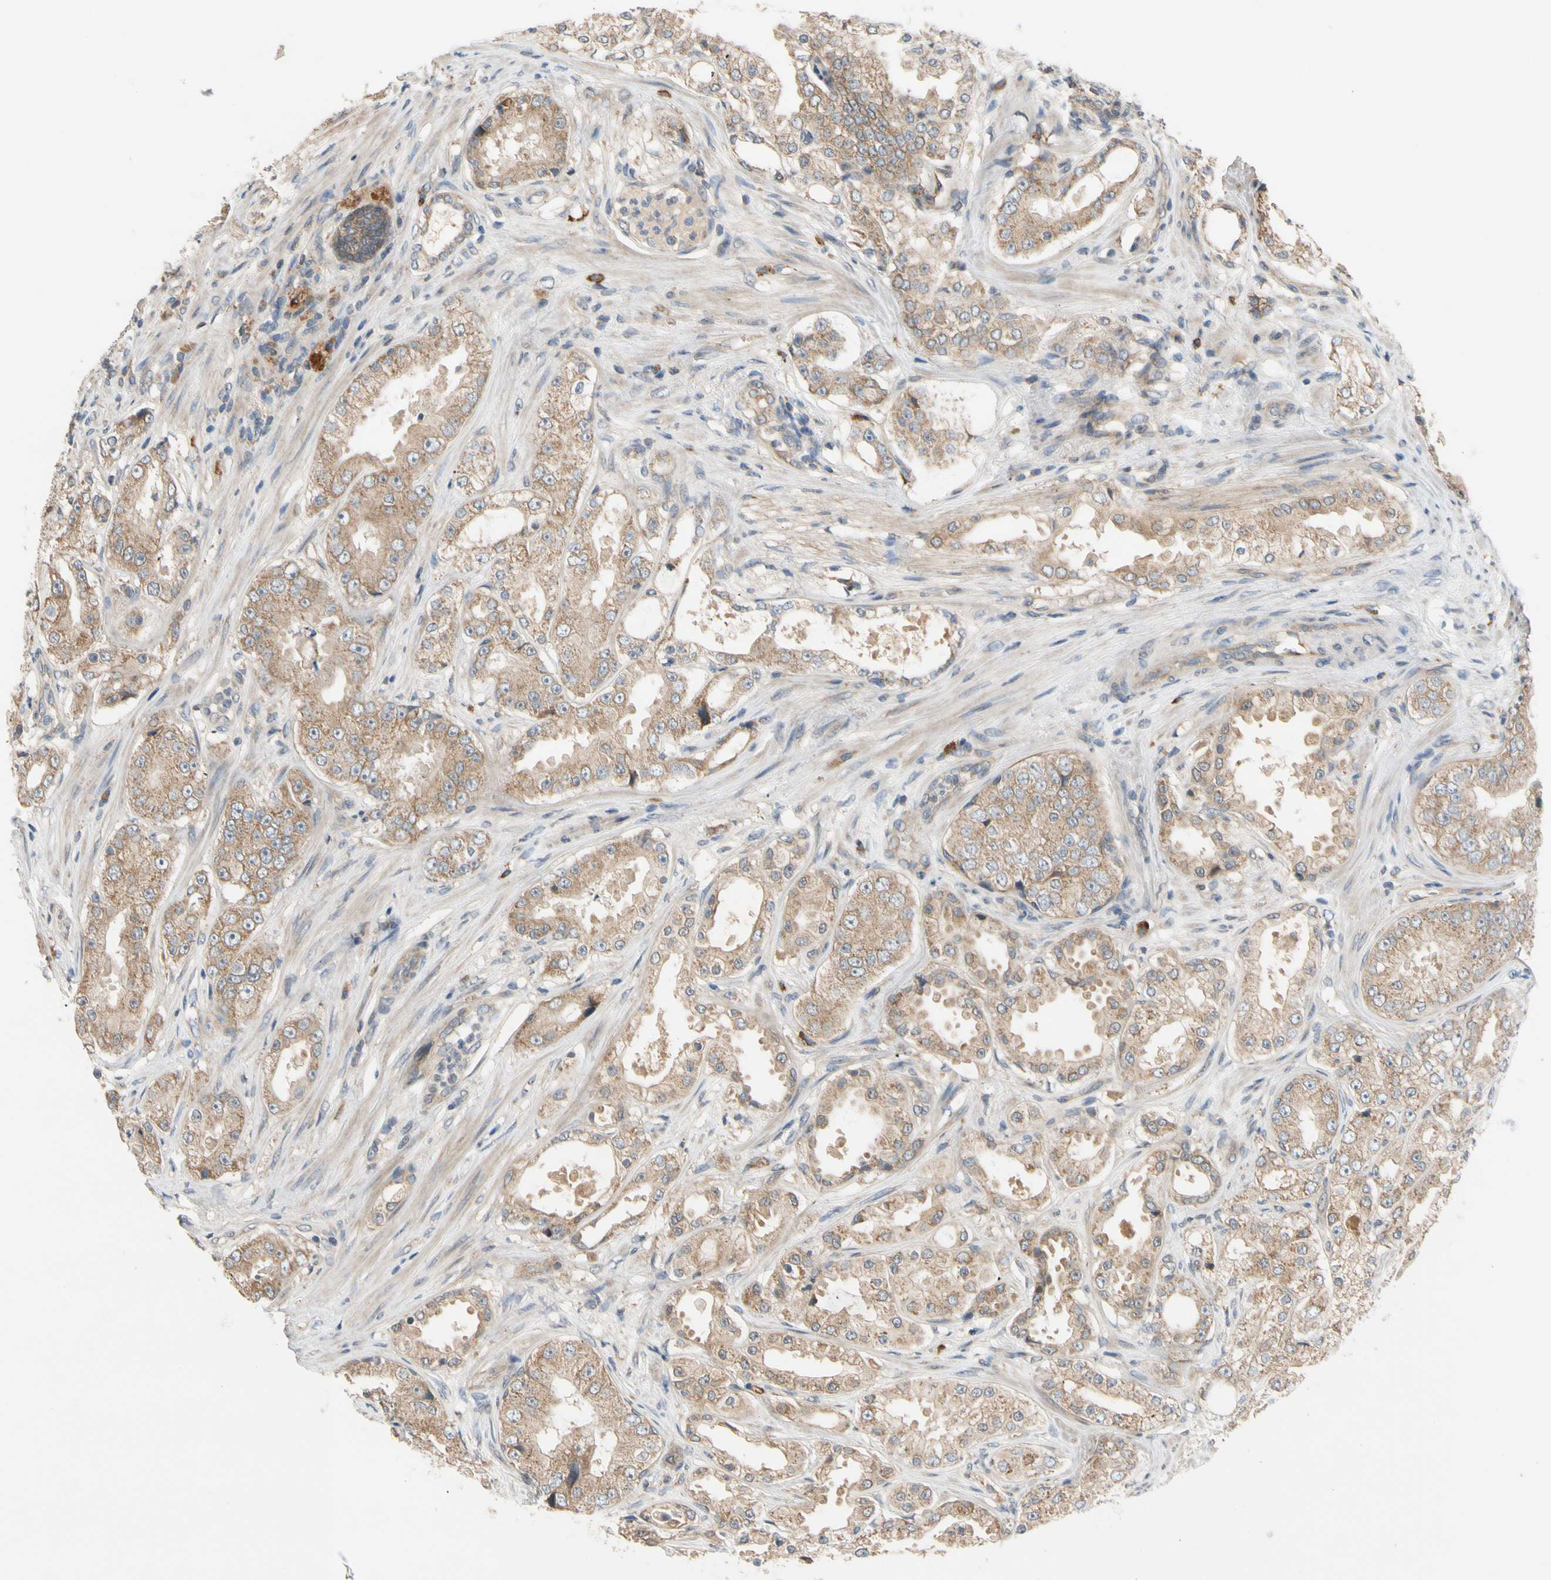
{"staining": {"intensity": "moderate", "quantity": ">75%", "location": "cytoplasmic/membranous"}, "tissue": "prostate cancer", "cell_type": "Tumor cells", "image_type": "cancer", "snomed": [{"axis": "morphology", "description": "Adenocarcinoma, High grade"}, {"axis": "topography", "description": "Prostate"}], "caption": "Protein positivity by IHC reveals moderate cytoplasmic/membranous positivity in about >75% of tumor cells in high-grade adenocarcinoma (prostate).", "gene": "MBTPS2", "patient": {"sex": "male", "age": 73}}